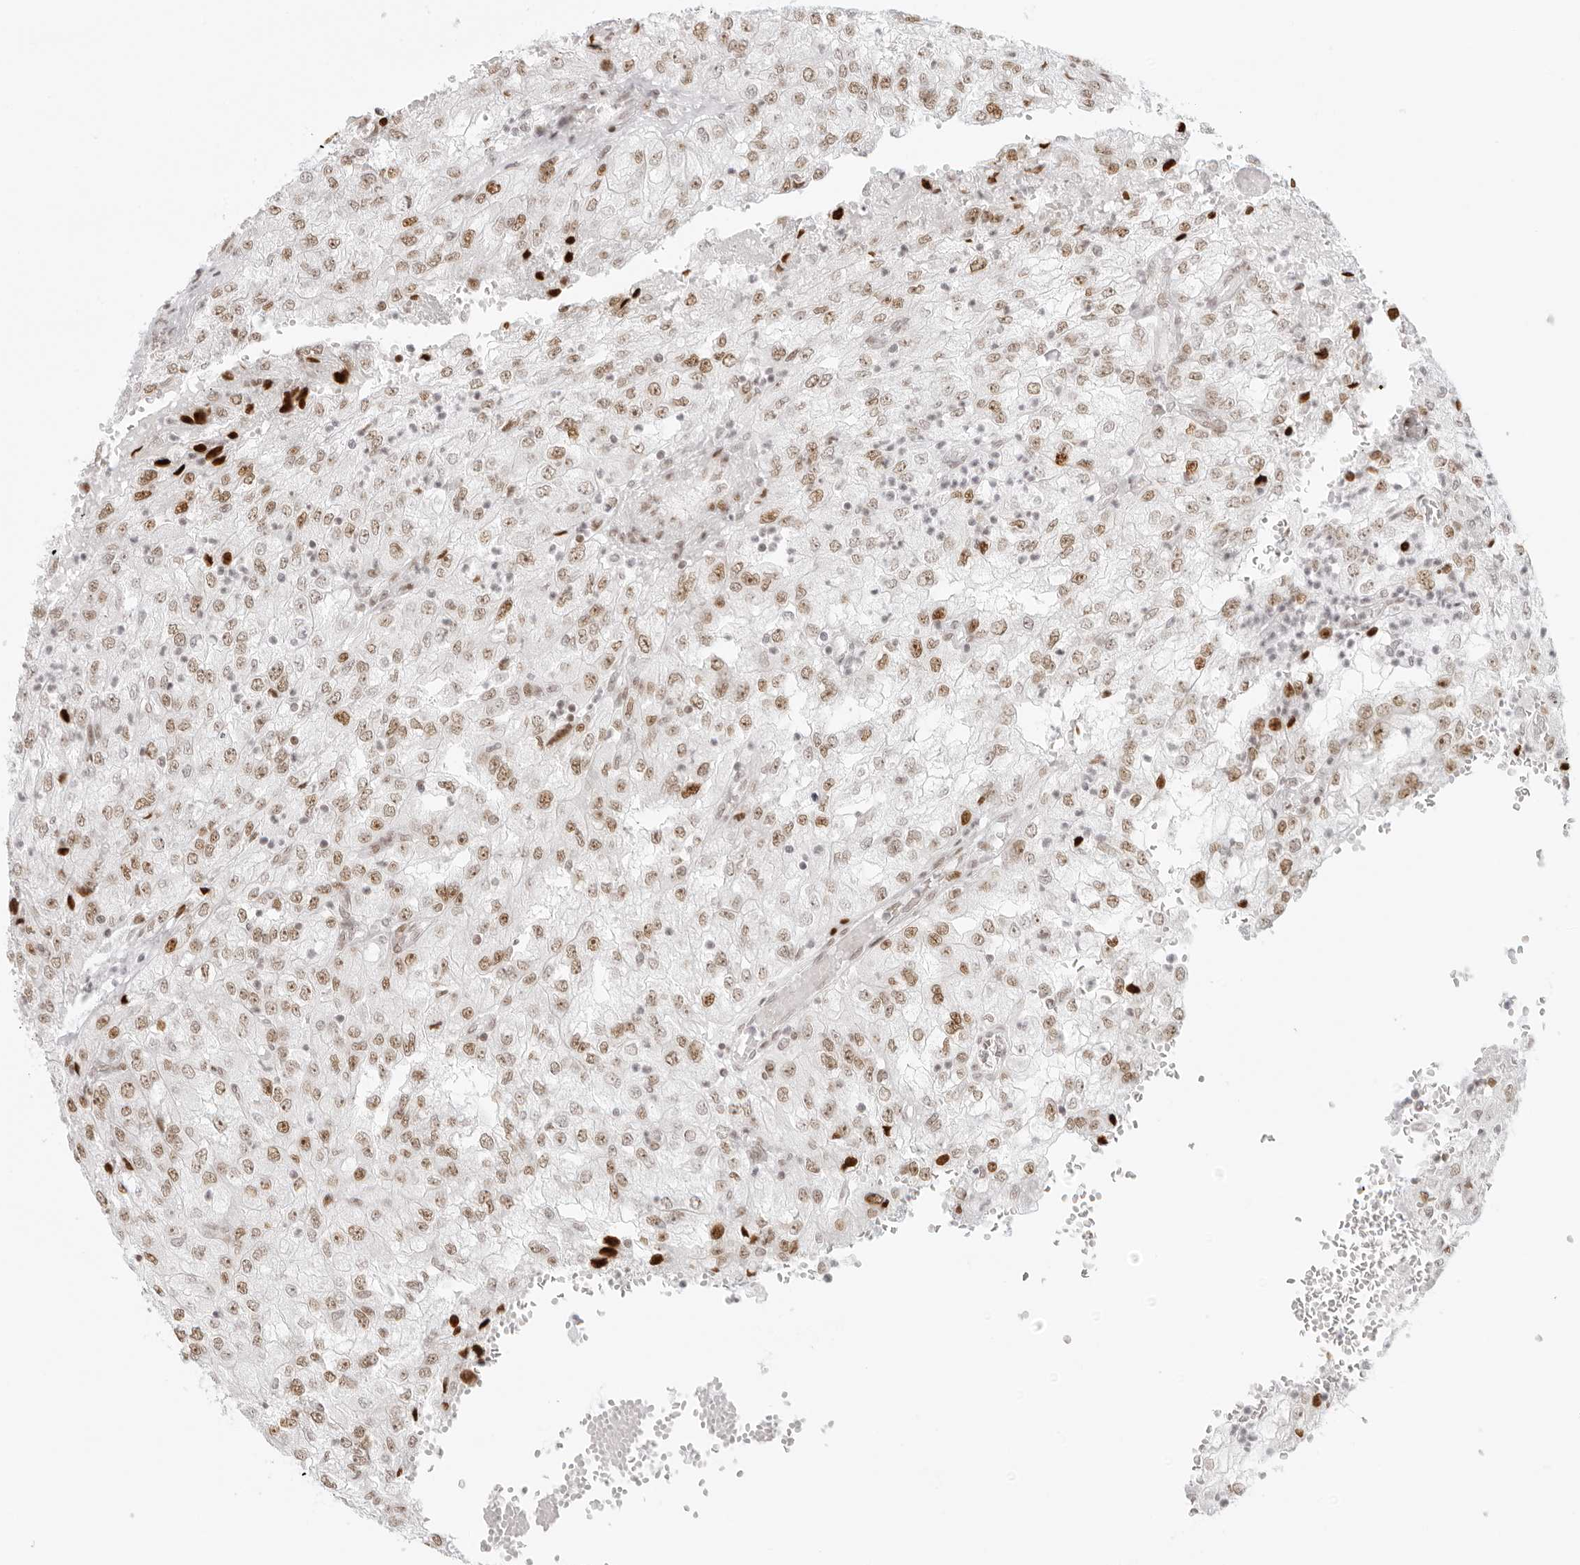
{"staining": {"intensity": "moderate", "quantity": ">75%", "location": "nuclear"}, "tissue": "renal cancer", "cell_type": "Tumor cells", "image_type": "cancer", "snomed": [{"axis": "morphology", "description": "Adenocarcinoma, NOS"}, {"axis": "topography", "description": "Kidney"}], "caption": "Renal cancer stained with a brown dye displays moderate nuclear positive expression in approximately >75% of tumor cells.", "gene": "RCC1", "patient": {"sex": "female", "age": 54}}